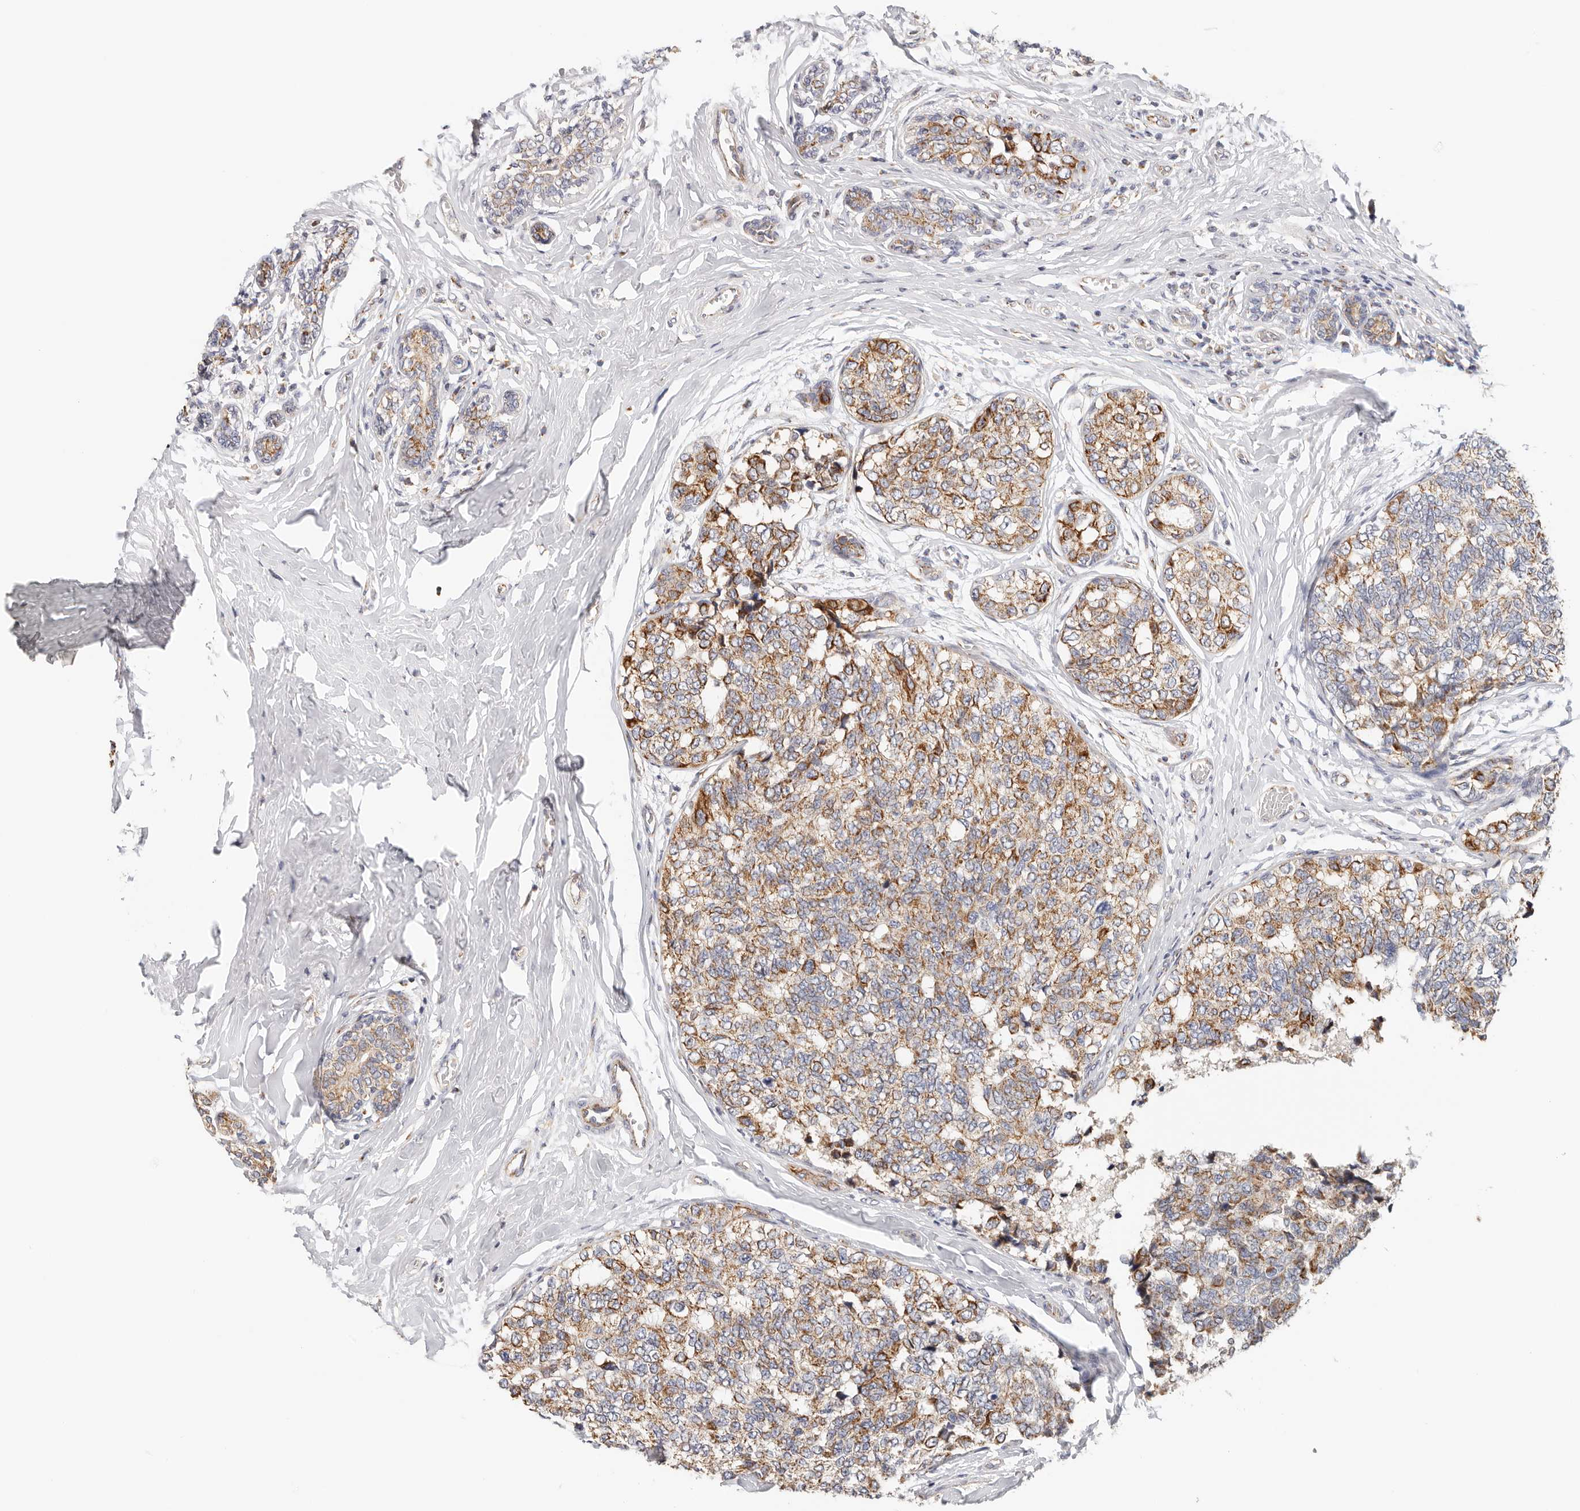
{"staining": {"intensity": "moderate", "quantity": ">75%", "location": "cytoplasmic/membranous"}, "tissue": "breast cancer", "cell_type": "Tumor cells", "image_type": "cancer", "snomed": [{"axis": "morphology", "description": "Normal tissue, NOS"}, {"axis": "morphology", "description": "Duct carcinoma"}, {"axis": "topography", "description": "Breast"}], "caption": "Tumor cells display medium levels of moderate cytoplasmic/membranous expression in about >75% of cells in breast invasive ductal carcinoma. The staining is performed using DAB (3,3'-diaminobenzidine) brown chromogen to label protein expression. The nuclei are counter-stained blue using hematoxylin.", "gene": "AFDN", "patient": {"sex": "female", "age": 43}}